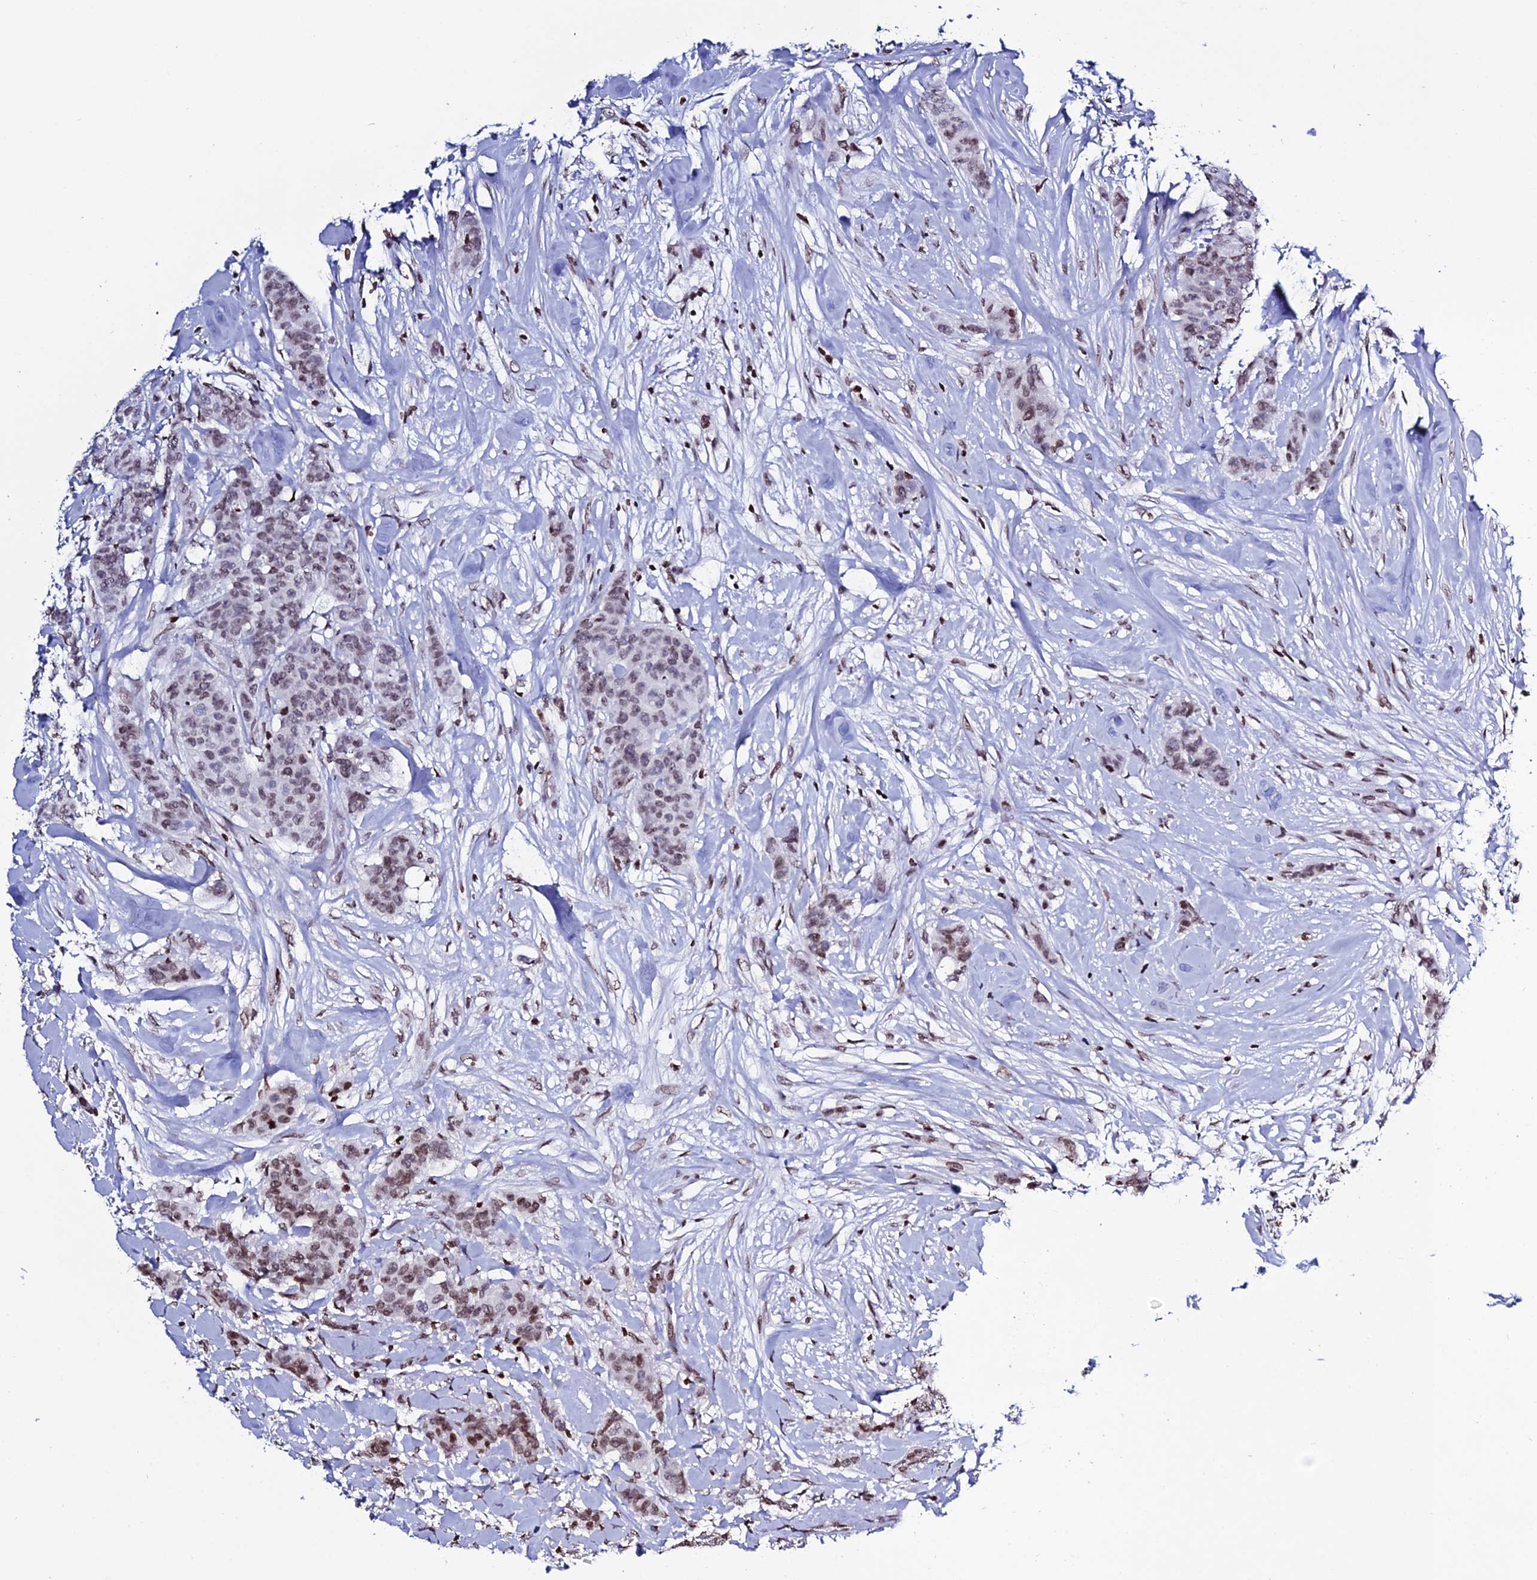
{"staining": {"intensity": "moderate", "quantity": ">75%", "location": "nuclear"}, "tissue": "breast cancer", "cell_type": "Tumor cells", "image_type": "cancer", "snomed": [{"axis": "morphology", "description": "Duct carcinoma"}, {"axis": "topography", "description": "Breast"}], "caption": "The immunohistochemical stain highlights moderate nuclear staining in tumor cells of breast cancer (invasive ductal carcinoma) tissue.", "gene": "MACROH2A2", "patient": {"sex": "female", "age": 40}}